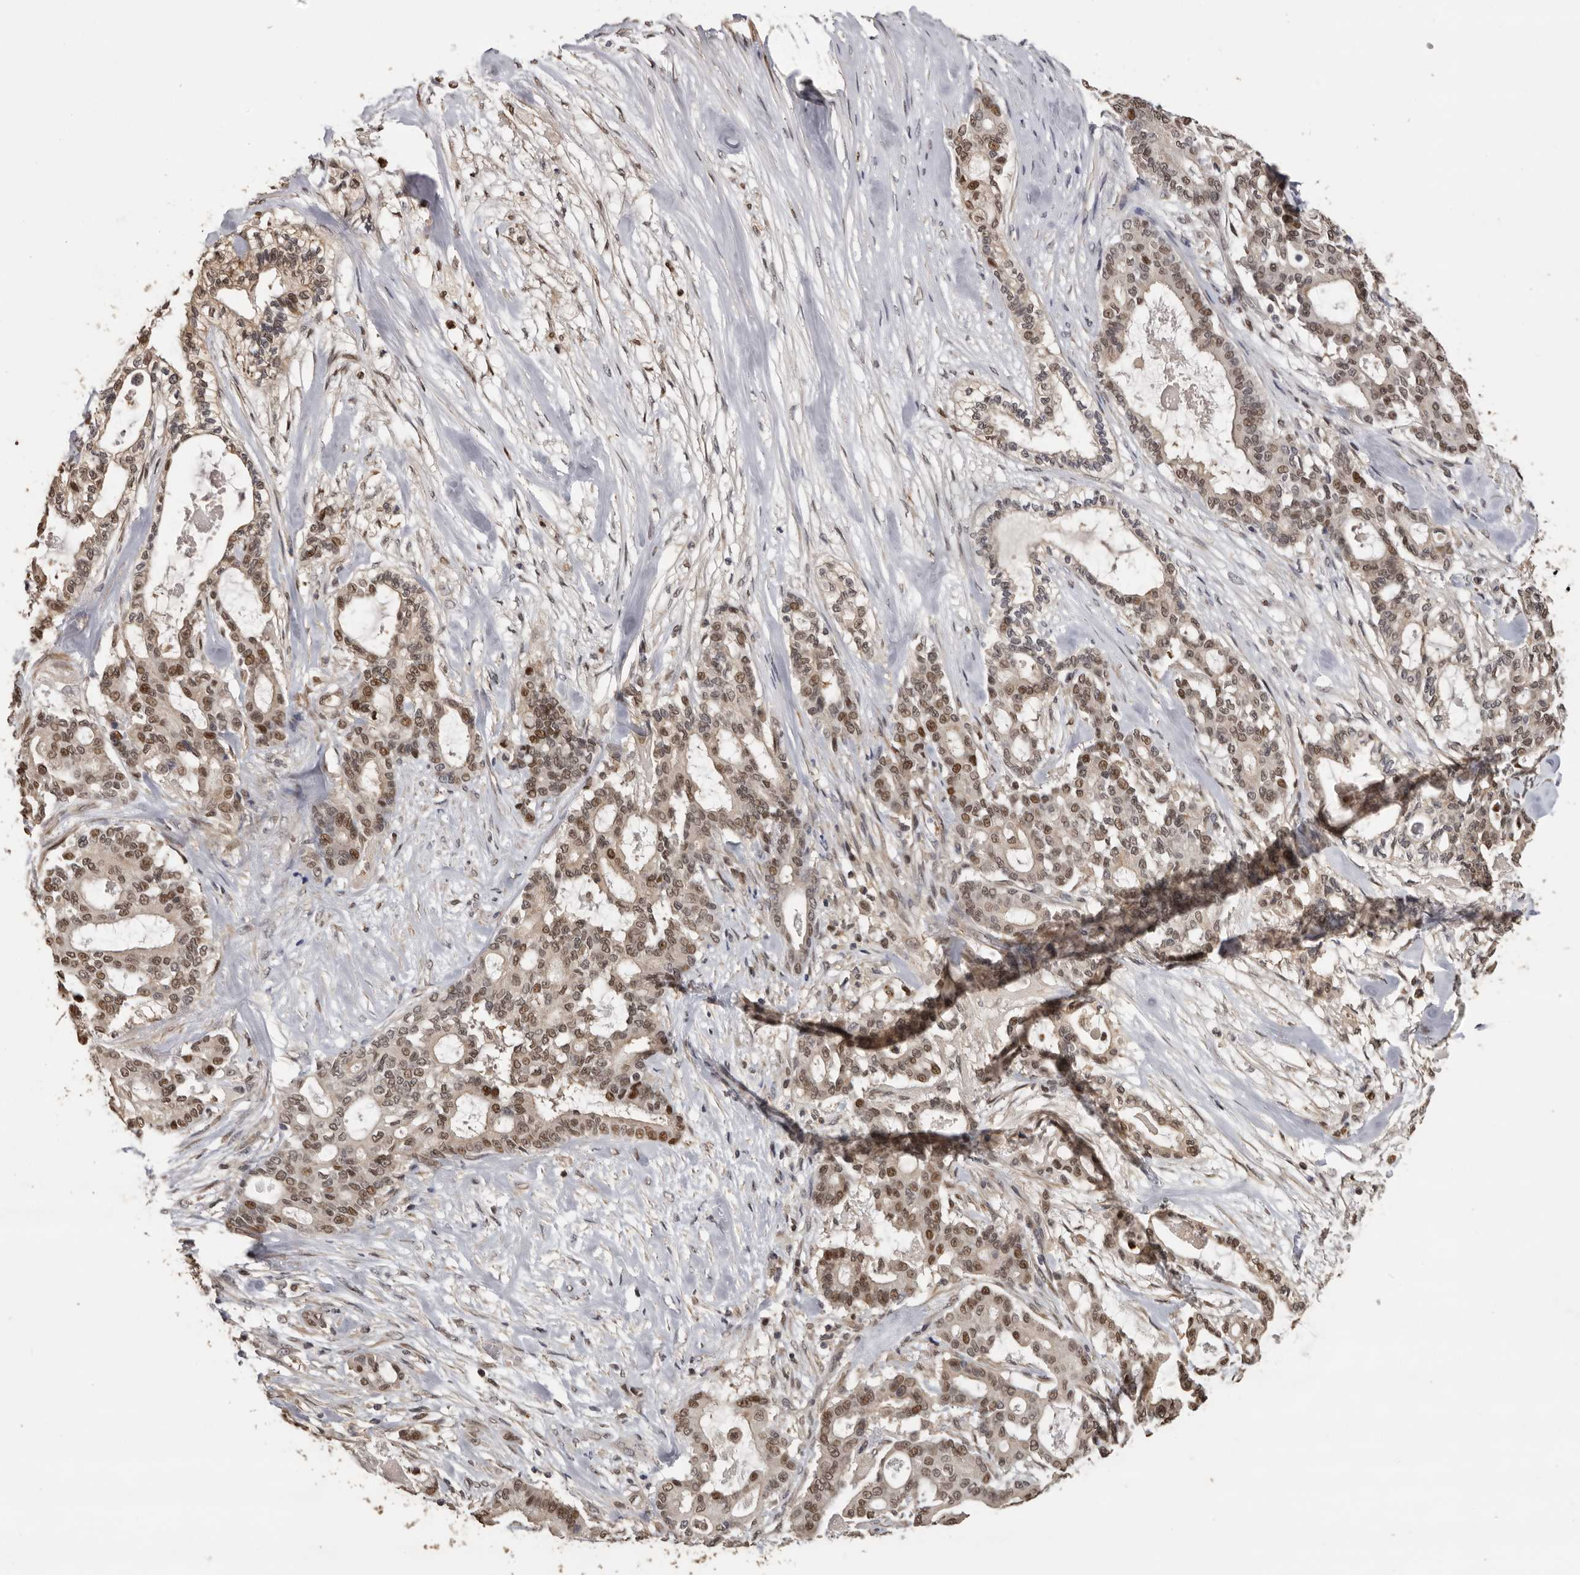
{"staining": {"intensity": "moderate", "quantity": "25%-75%", "location": "nuclear"}, "tissue": "pancreatic cancer", "cell_type": "Tumor cells", "image_type": "cancer", "snomed": [{"axis": "morphology", "description": "Adenocarcinoma, NOS"}, {"axis": "topography", "description": "Pancreas"}], "caption": "IHC staining of adenocarcinoma (pancreatic), which displays medium levels of moderate nuclear expression in about 25%-75% of tumor cells indicating moderate nuclear protein expression. The staining was performed using DAB (3,3'-diaminobenzidine) (brown) for protein detection and nuclei were counterstained in hematoxylin (blue).", "gene": "KIF2B", "patient": {"sex": "male", "age": 63}}